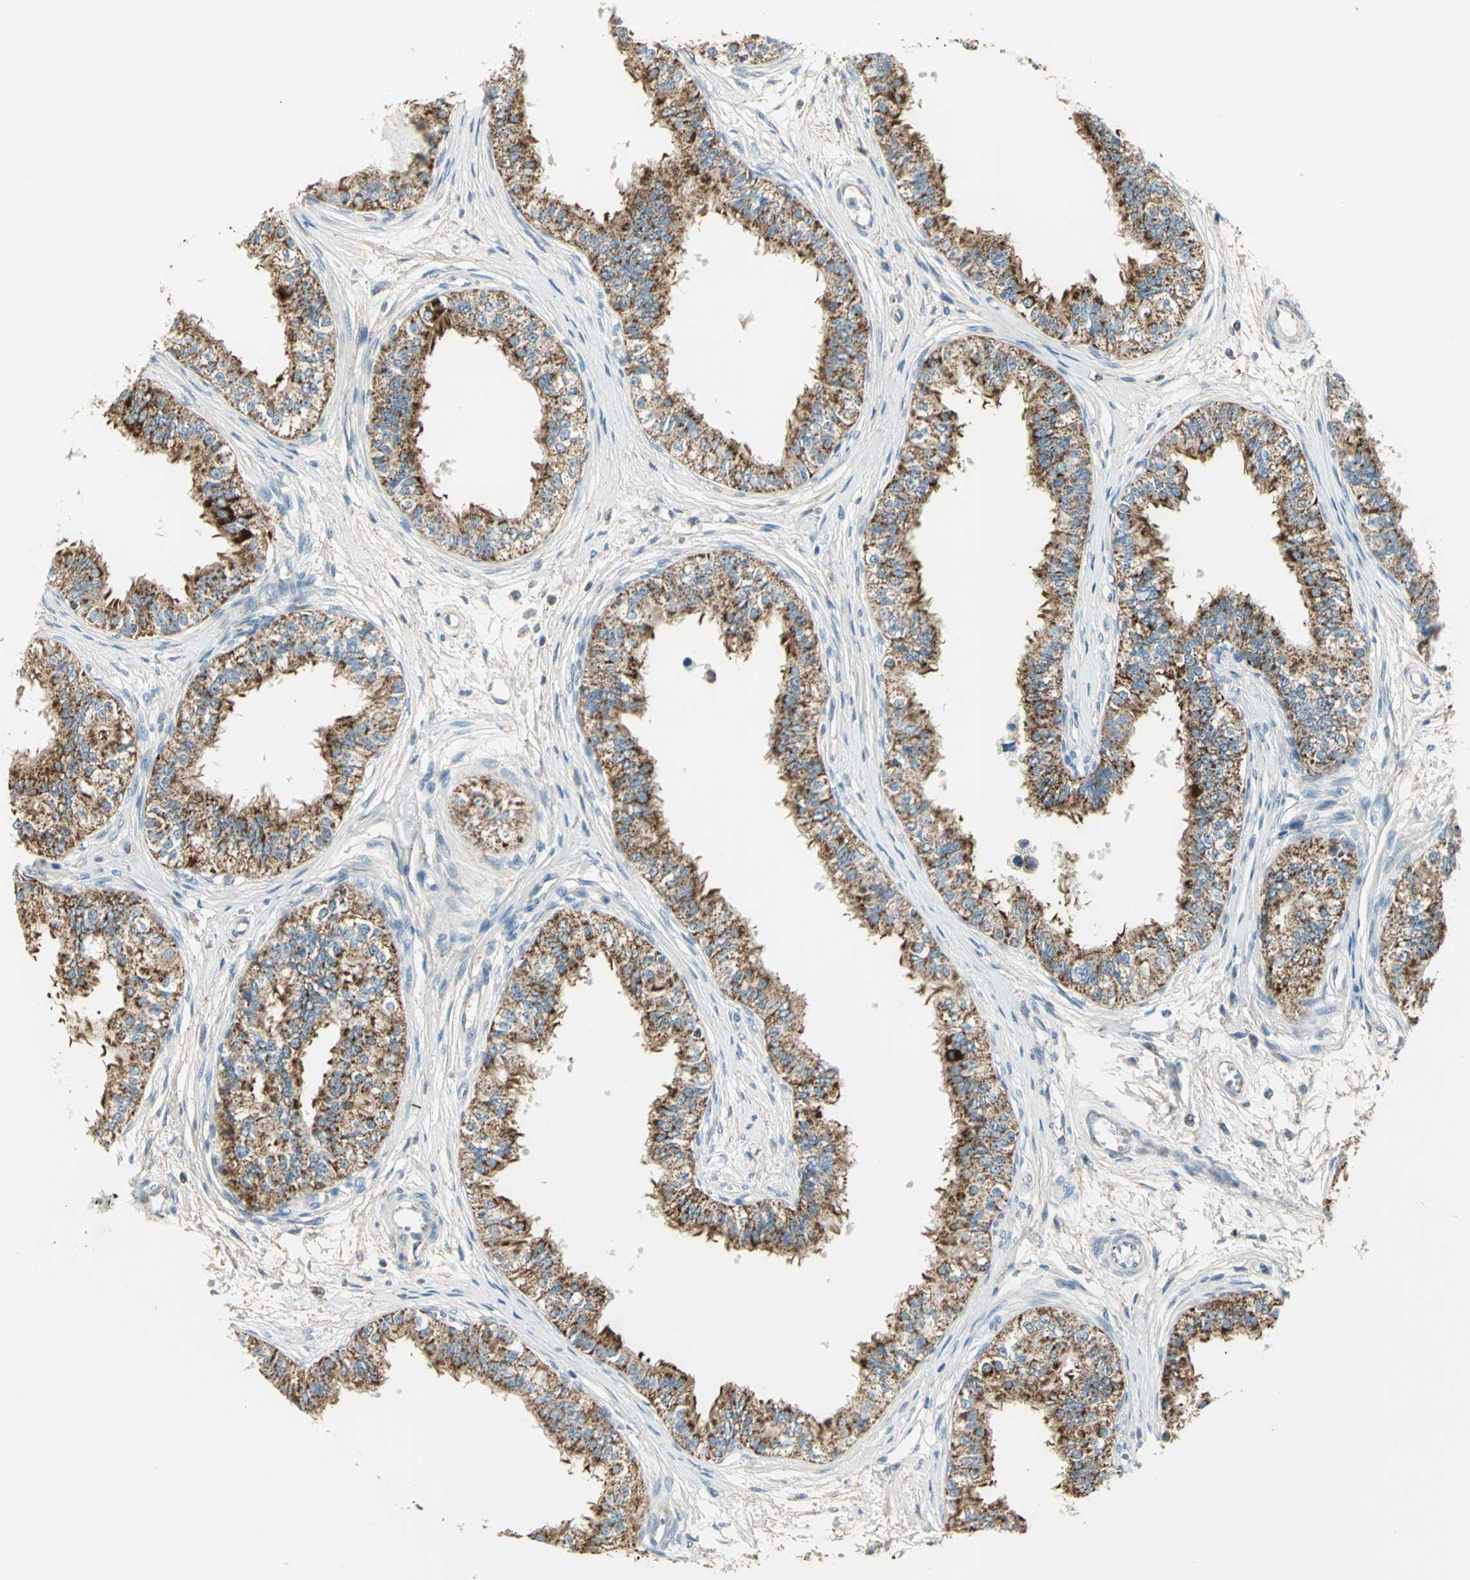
{"staining": {"intensity": "strong", "quantity": ">75%", "location": "cytoplasmic/membranous"}, "tissue": "epididymis", "cell_type": "Glandular cells", "image_type": "normal", "snomed": [{"axis": "morphology", "description": "Normal tissue, NOS"}, {"axis": "morphology", "description": "Adenocarcinoma, metastatic, NOS"}, {"axis": "topography", "description": "Testis"}, {"axis": "topography", "description": "Epididymis"}], "caption": "Epididymis stained with a brown dye exhibits strong cytoplasmic/membranous positive staining in approximately >75% of glandular cells.", "gene": "ACADM", "patient": {"sex": "male", "age": 26}}